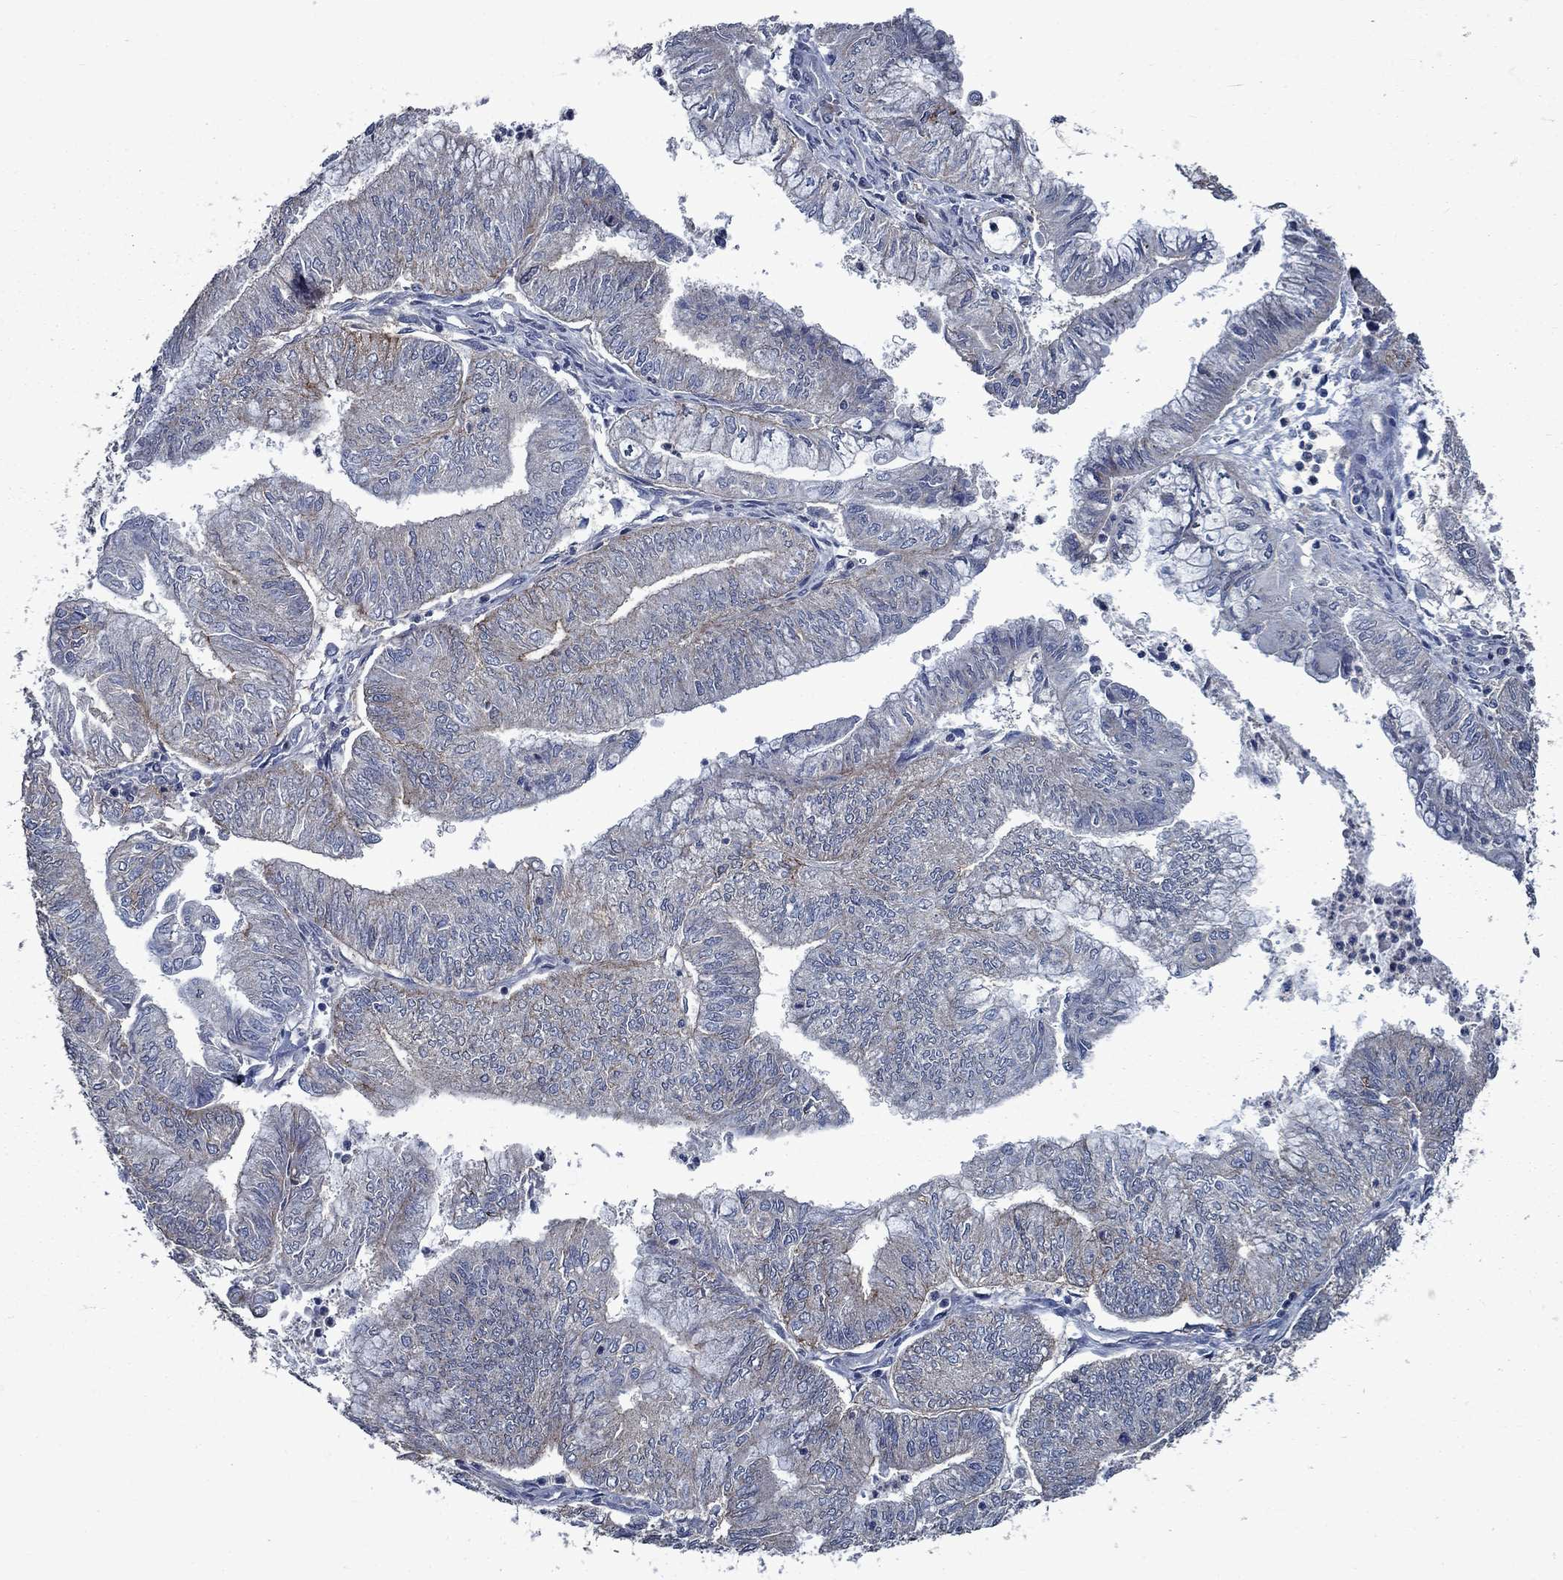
{"staining": {"intensity": "moderate", "quantity": "<25%", "location": "cytoplasmic/membranous"}, "tissue": "endometrial cancer", "cell_type": "Tumor cells", "image_type": "cancer", "snomed": [{"axis": "morphology", "description": "Adenocarcinoma, NOS"}, {"axis": "topography", "description": "Endometrium"}], "caption": "Adenocarcinoma (endometrial) stained with DAB (3,3'-diaminobenzidine) IHC shows low levels of moderate cytoplasmic/membranous positivity in about <25% of tumor cells.", "gene": "SLC44A1", "patient": {"sex": "female", "age": 59}}